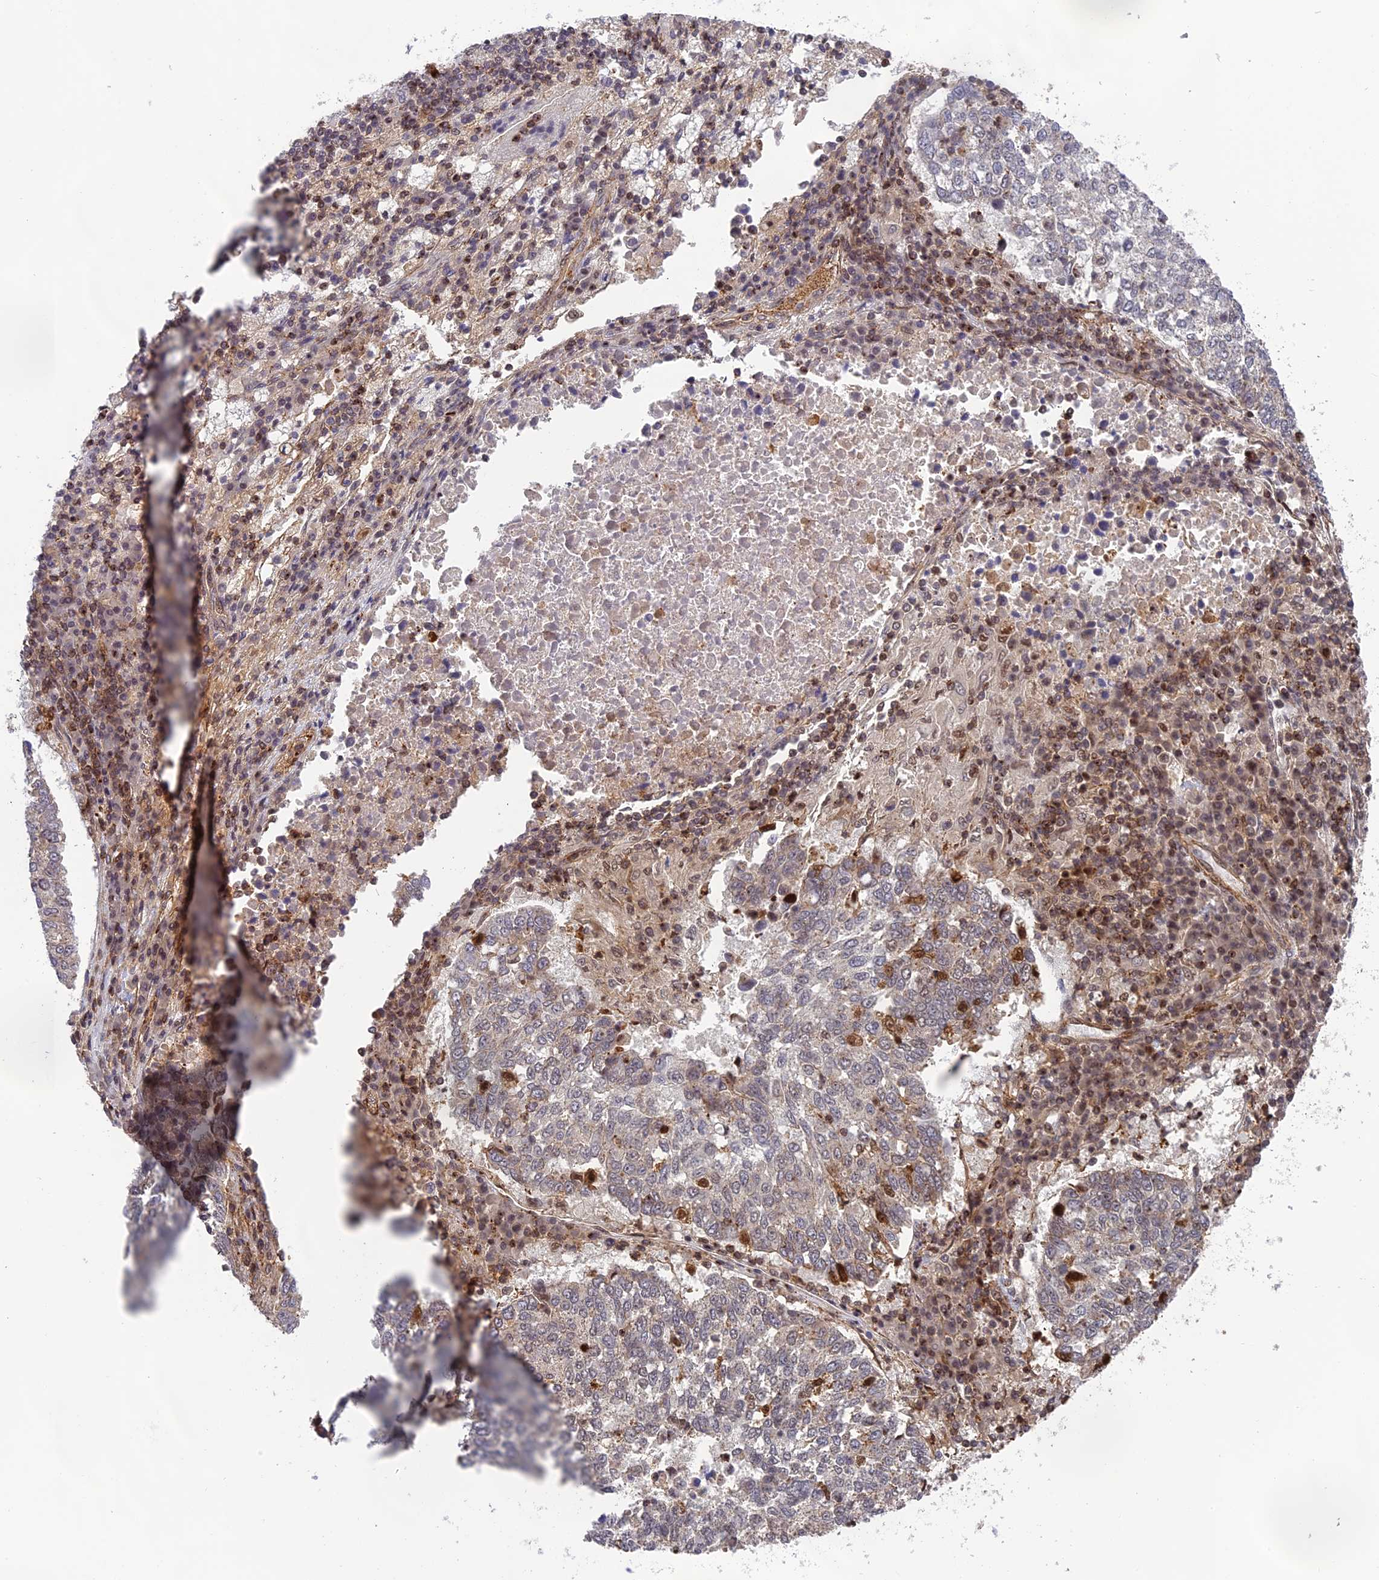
{"staining": {"intensity": "negative", "quantity": "none", "location": "none"}, "tissue": "lung cancer", "cell_type": "Tumor cells", "image_type": "cancer", "snomed": [{"axis": "morphology", "description": "Squamous cell carcinoma, NOS"}, {"axis": "topography", "description": "Lung"}], "caption": "Lung squamous cell carcinoma was stained to show a protein in brown. There is no significant expression in tumor cells.", "gene": "OSBPL1A", "patient": {"sex": "male", "age": 73}}